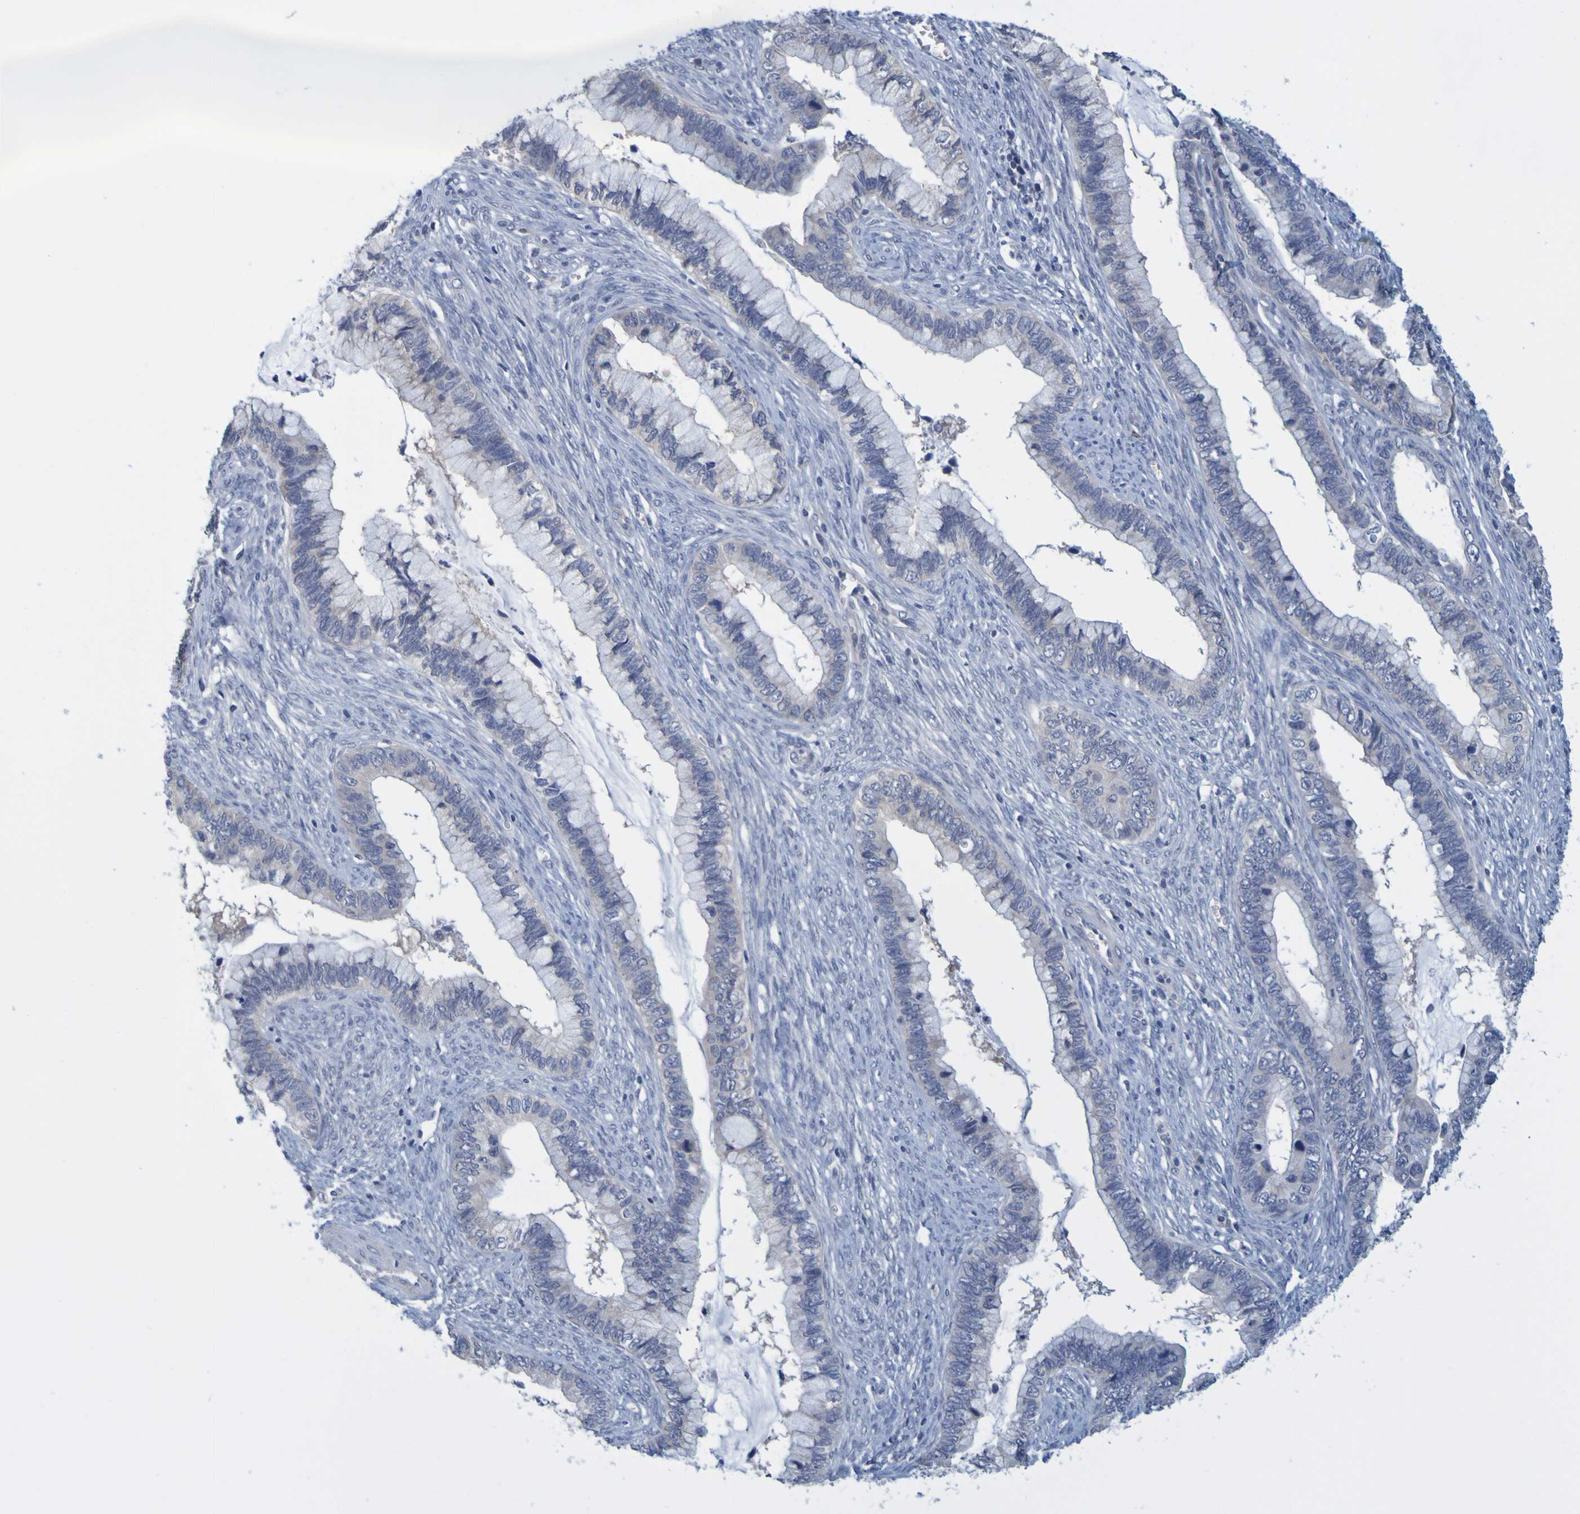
{"staining": {"intensity": "negative", "quantity": "none", "location": "none"}, "tissue": "cervical cancer", "cell_type": "Tumor cells", "image_type": "cancer", "snomed": [{"axis": "morphology", "description": "Adenocarcinoma, NOS"}, {"axis": "topography", "description": "Cervix"}], "caption": "Immunohistochemical staining of human adenocarcinoma (cervical) demonstrates no significant staining in tumor cells.", "gene": "ENDOU", "patient": {"sex": "female", "age": 44}}